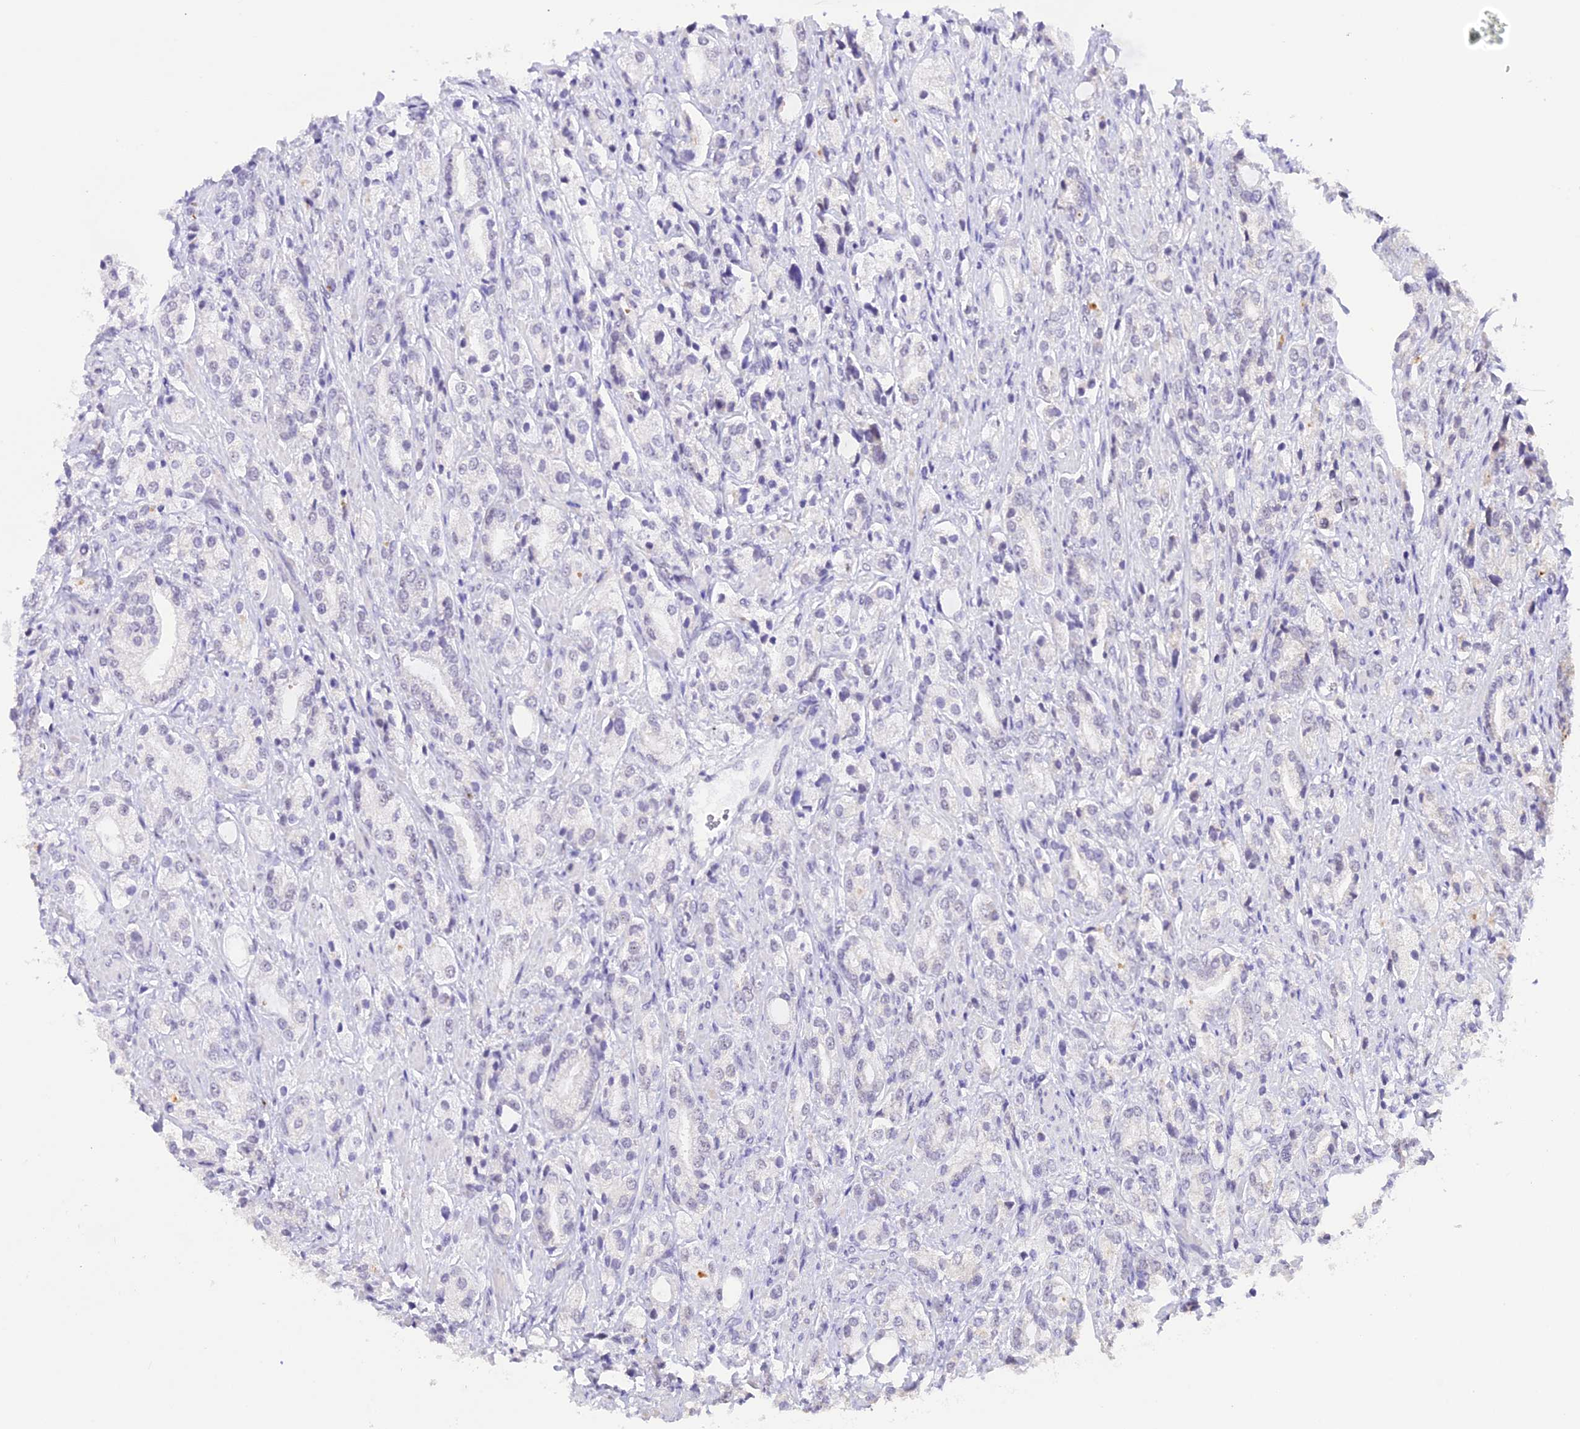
{"staining": {"intensity": "negative", "quantity": "none", "location": "none"}, "tissue": "prostate cancer", "cell_type": "Tumor cells", "image_type": "cancer", "snomed": [{"axis": "morphology", "description": "Adenocarcinoma, High grade"}, {"axis": "topography", "description": "Prostate"}], "caption": "The micrograph demonstrates no staining of tumor cells in prostate high-grade adenocarcinoma.", "gene": "AHSP", "patient": {"sex": "male", "age": 50}}